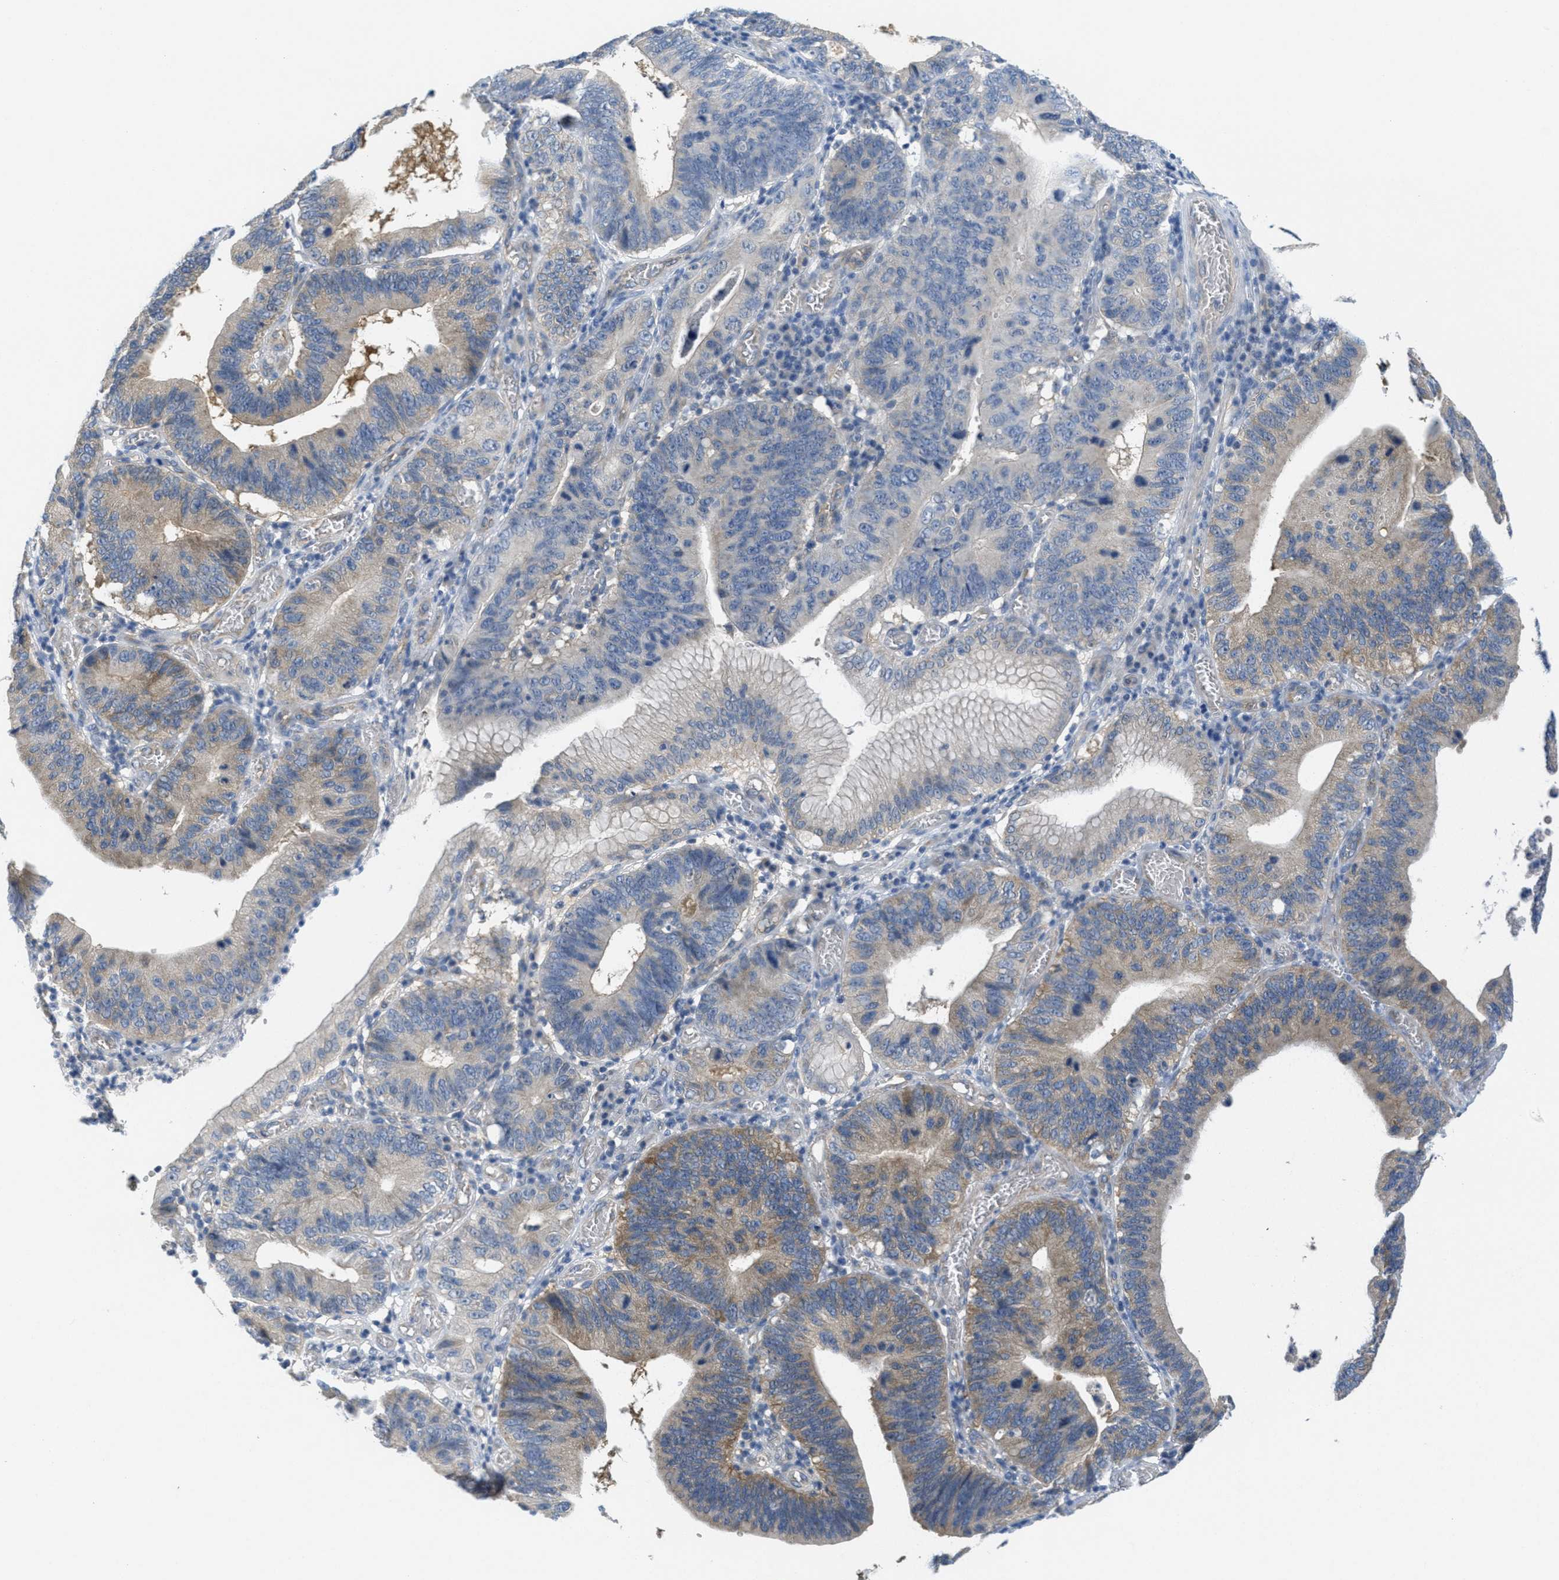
{"staining": {"intensity": "weak", "quantity": "<25%", "location": "cytoplasmic/membranous"}, "tissue": "stomach cancer", "cell_type": "Tumor cells", "image_type": "cancer", "snomed": [{"axis": "morphology", "description": "Adenocarcinoma, NOS"}, {"axis": "topography", "description": "Stomach"}, {"axis": "topography", "description": "Gastric cardia"}], "caption": "Stomach adenocarcinoma stained for a protein using immunohistochemistry shows no staining tumor cells.", "gene": "ZFYVE9", "patient": {"sex": "male", "age": 59}}